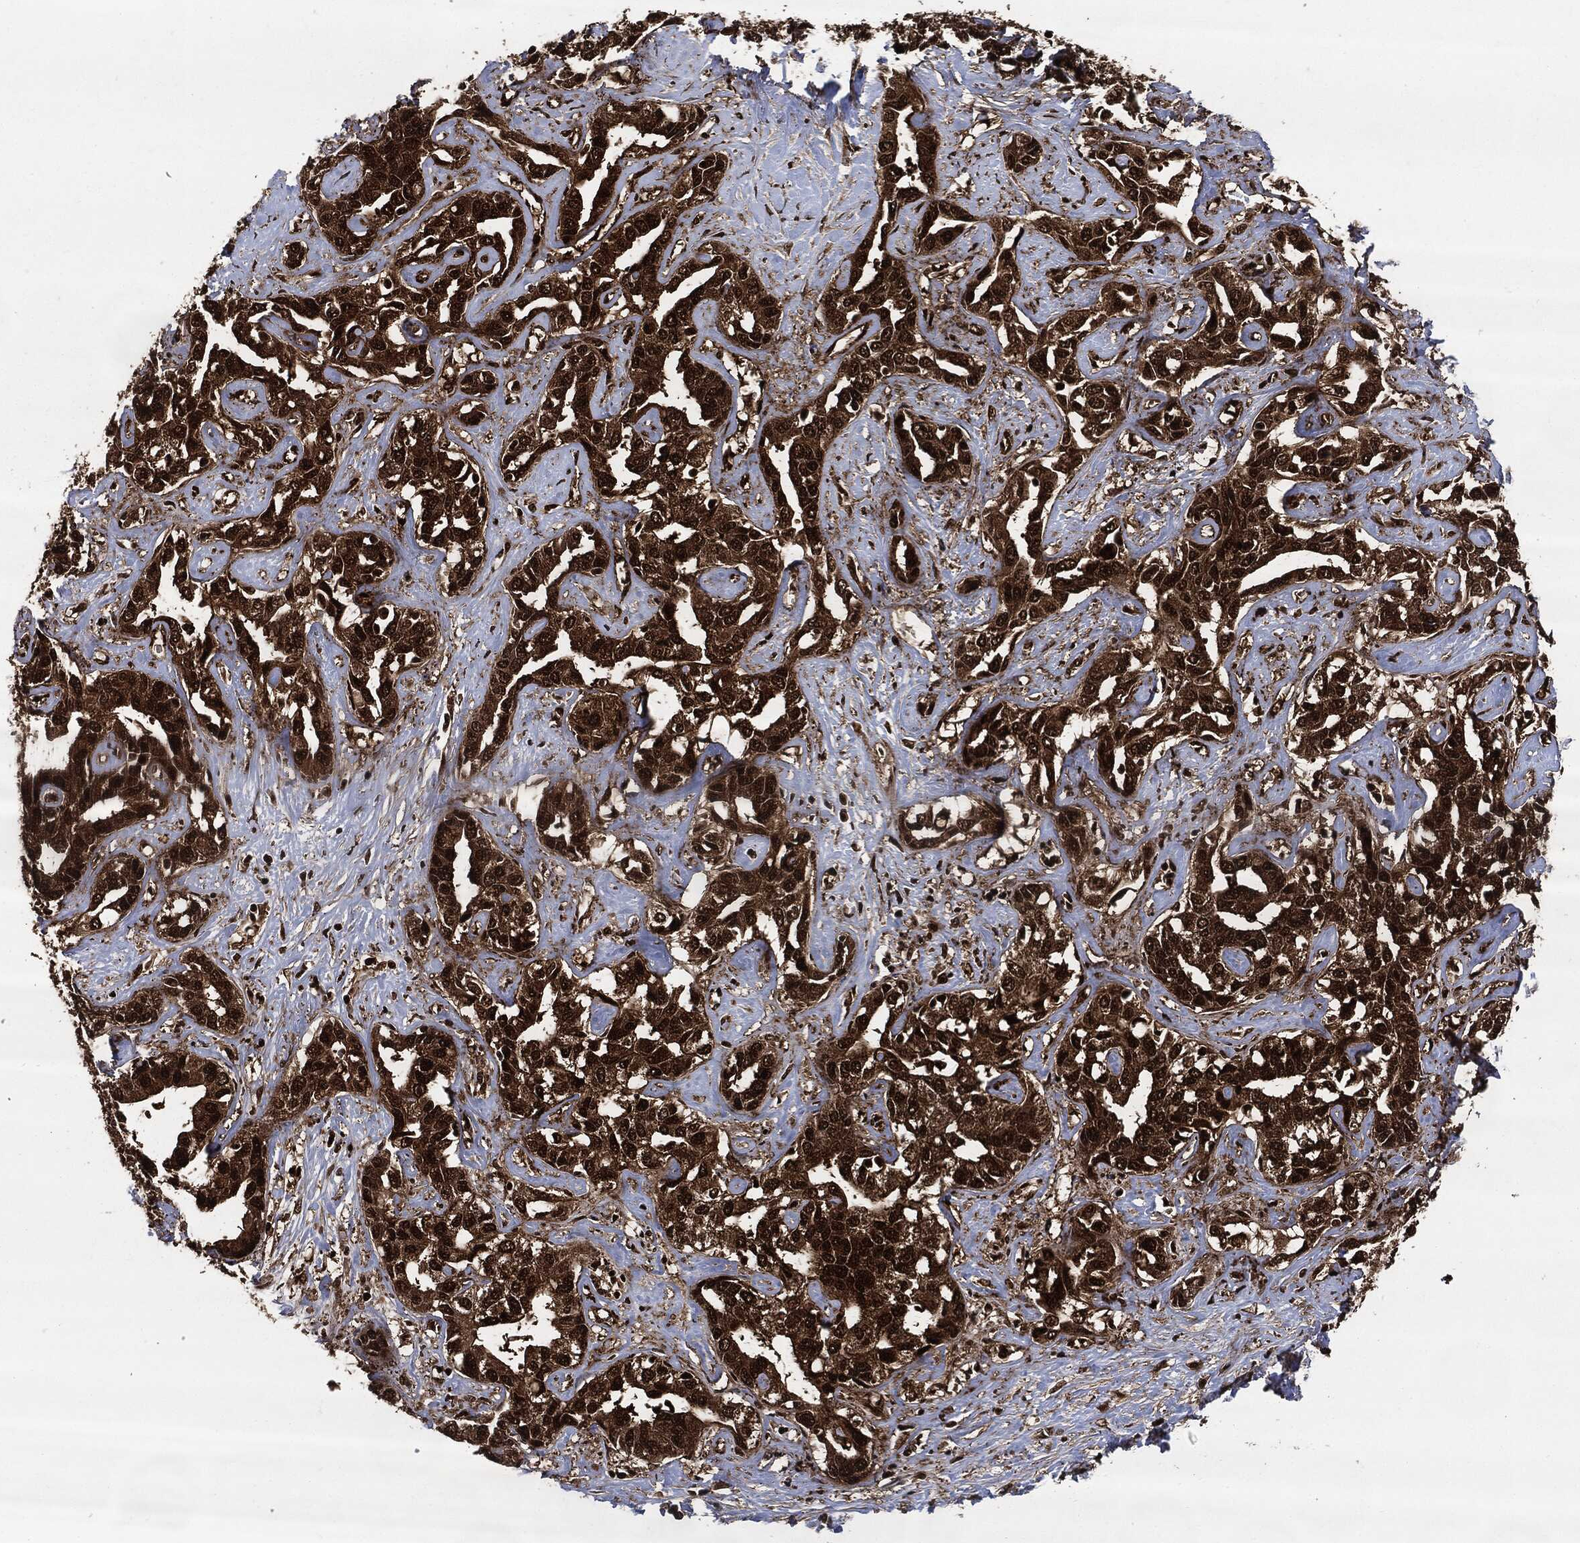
{"staining": {"intensity": "strong", "quantity": ">75%", "location": "cytoplasmic/membranous"}, "tissue": "liver cancer", "cell_type": "Tumor cells", "image_type": "cancer", "snomed": [{"axis": "morphology", "description": "Cholangiocarcinoma"}, {"axis": "topography", "description": "Liver"}], "caption": "IHC (DAB) staining of human liver cancer shows strong cytoplasmic/membranous protein expression in about >75% of tumor cells.", "gene": "YWHAB", "patient": {"sex": "male", "age": 59}}